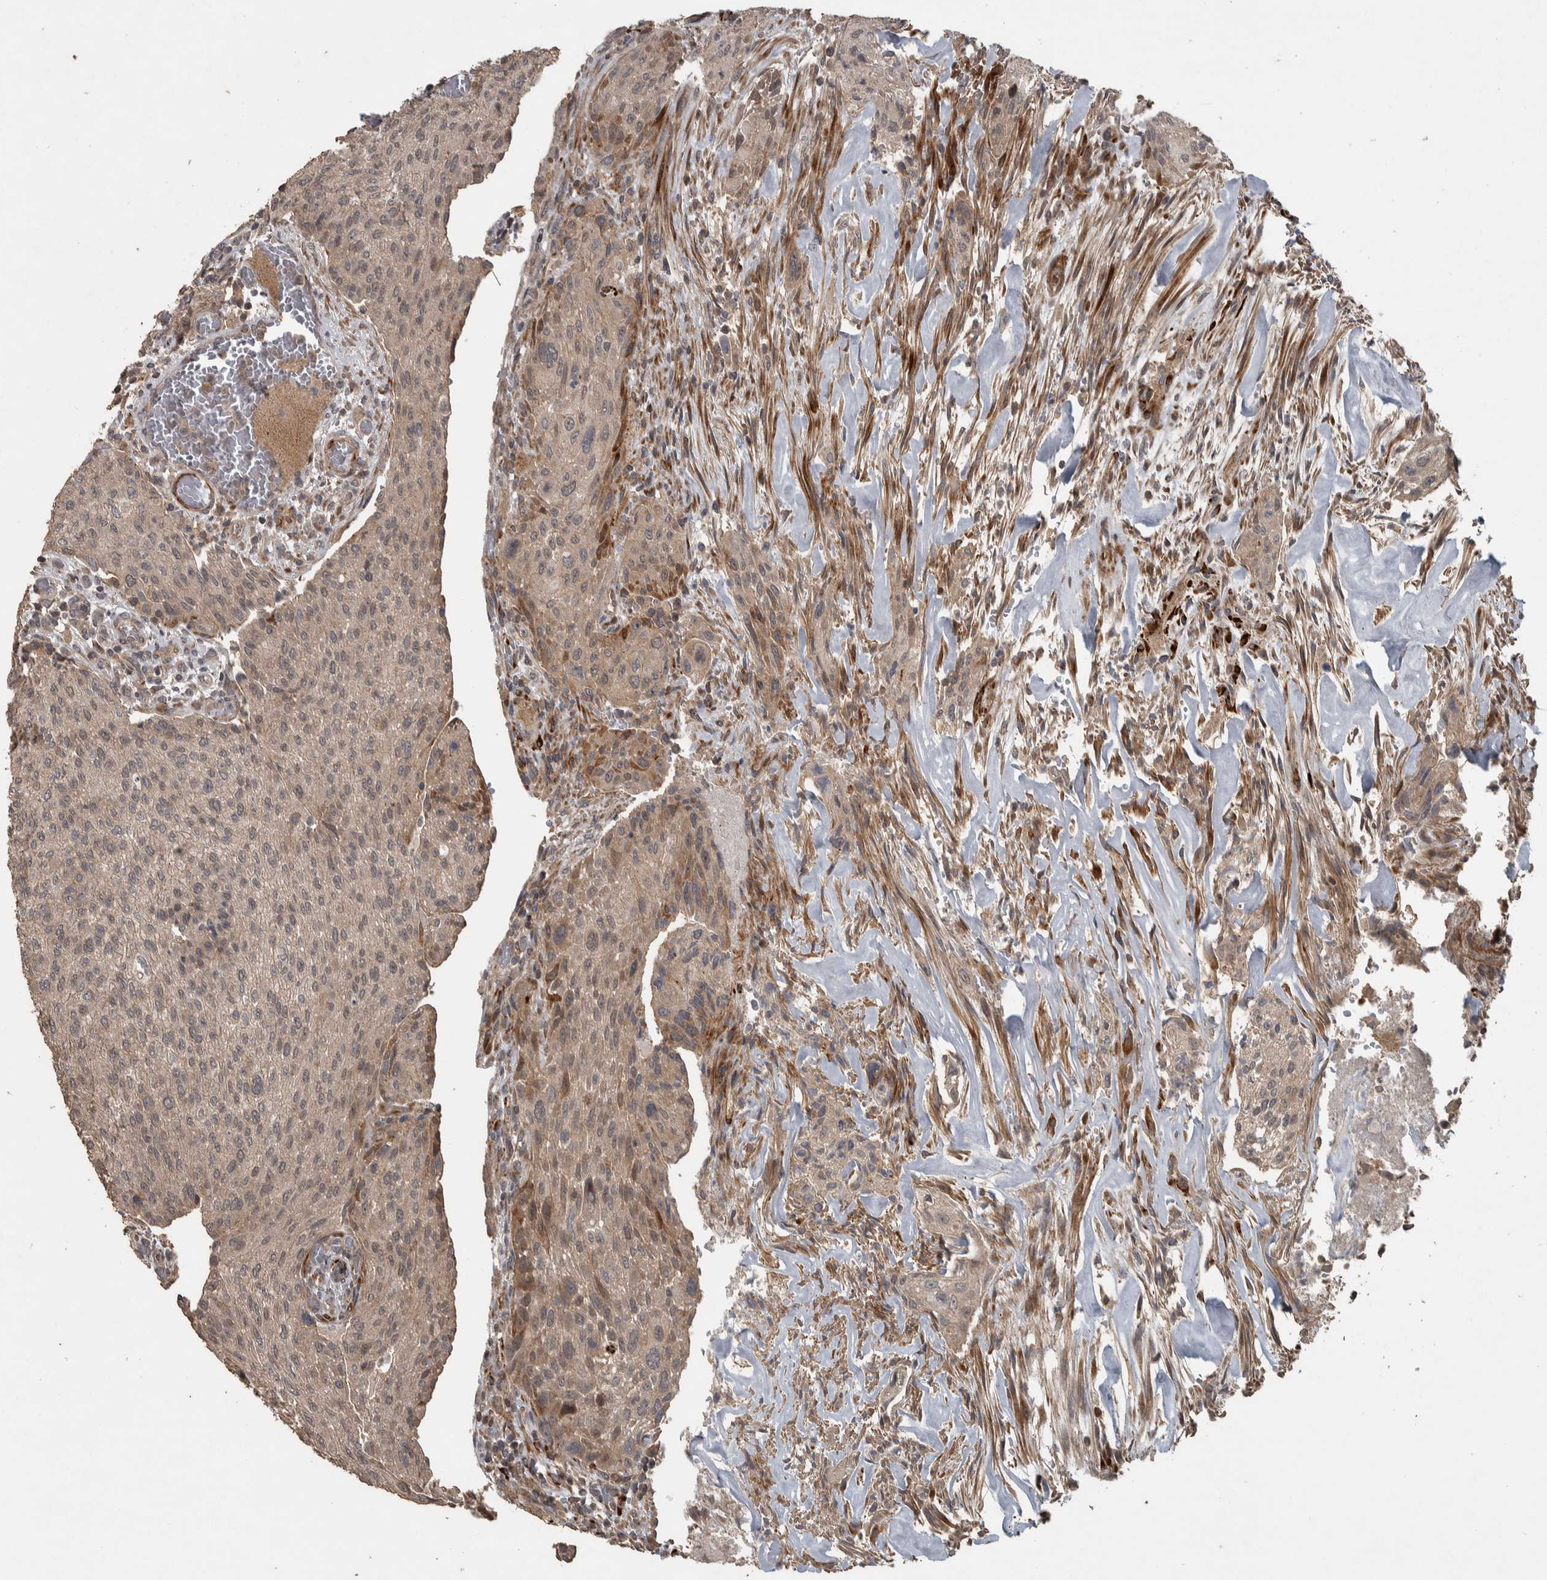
{"staining": {"intensity": "weak", "quantity": "25%-75%", "location": "cytoplasmic/membranous"}, "tissue": "urothelial cancer", "cell_type": "Tumor cells", "image_type": "cancer", "snomed": [{"axis": "morphology", "description": "Urothelial carcinoma, Low grade"}, {"axis": "morphology", "description": "Urothelial carcinoma, High grade"}, {"axis": "topography", "description": "Urinary bladder"}], "caption": "An image of urothelial carcinoma (high-grade) stained for a protein demonstrates weak cytoplasmic/membranous brown staining in tumor cells. (Stains: DAB in brown, nuclei in blue, Microscopy: brightfield microscopy at high magnification).", "gene": "ERAL1", "patient": {"sex": "male", "age": 35}}